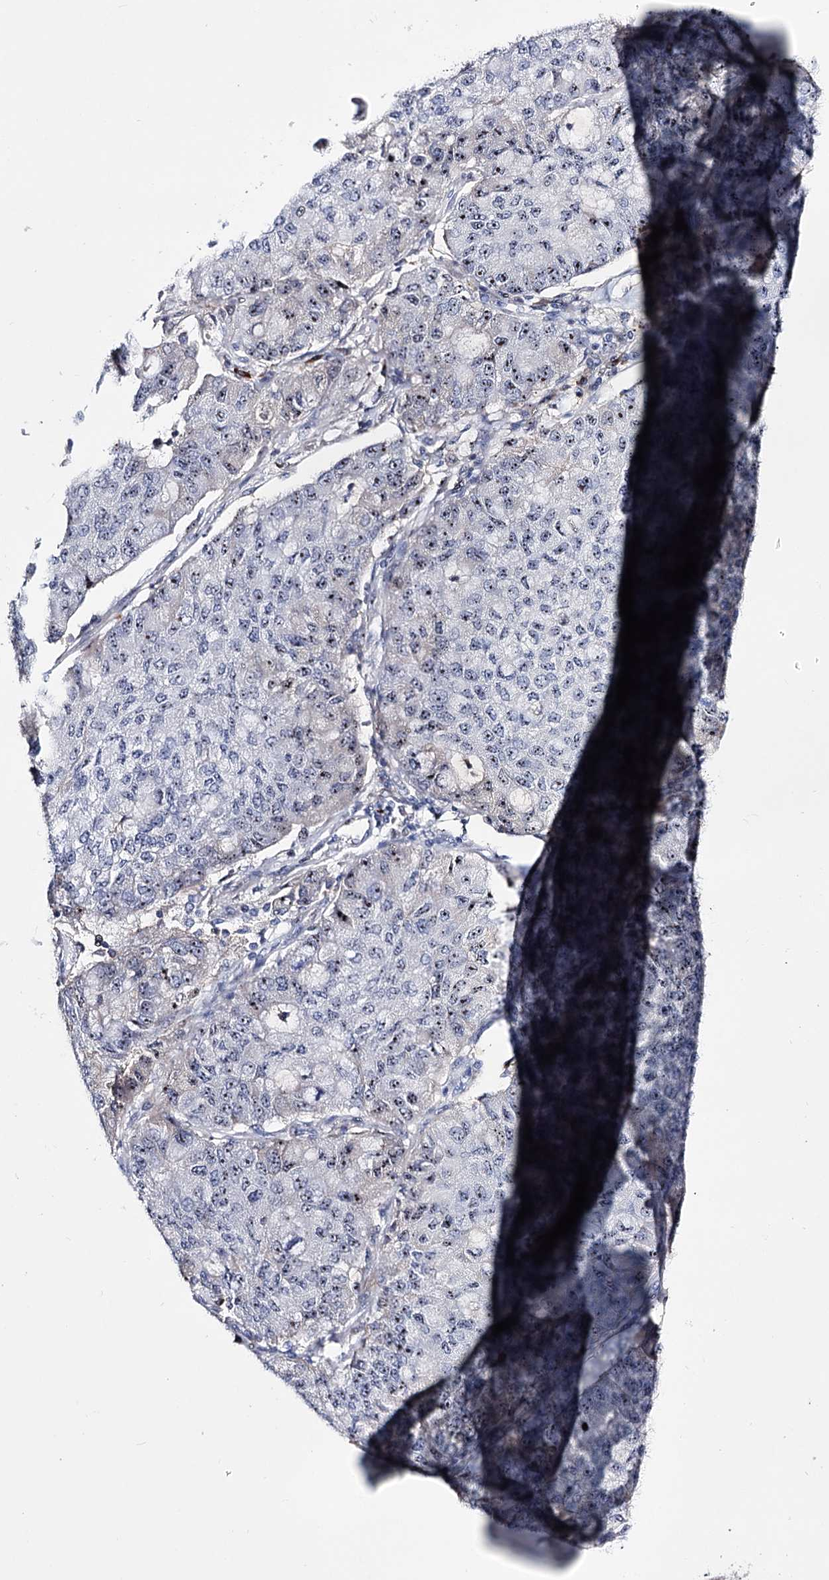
{"staining": {"intensity": "moderate", "quantity": "25%-75%", "location": "nuclear"}, "tissue": "lung cancer", "cell_type": "Tumor cells", "image_type": "cancer", "snomed": [{"axis": "morphology", "description": "Squamous cell carcinoma, NOS"}, {"axis": "topography", "description": "Lung"}], "caption": "A micrograph of human lung cancer (squamous cell carcinoma) stained for a protein demonstrates moderate nuclear brown staining in tumor cells. Immunohistochemistry (ihc) stains the protein in brown and the nuclei are stained blue.", "gene": "PCGF5", "patient": {"sex": "male", "age": 74}}